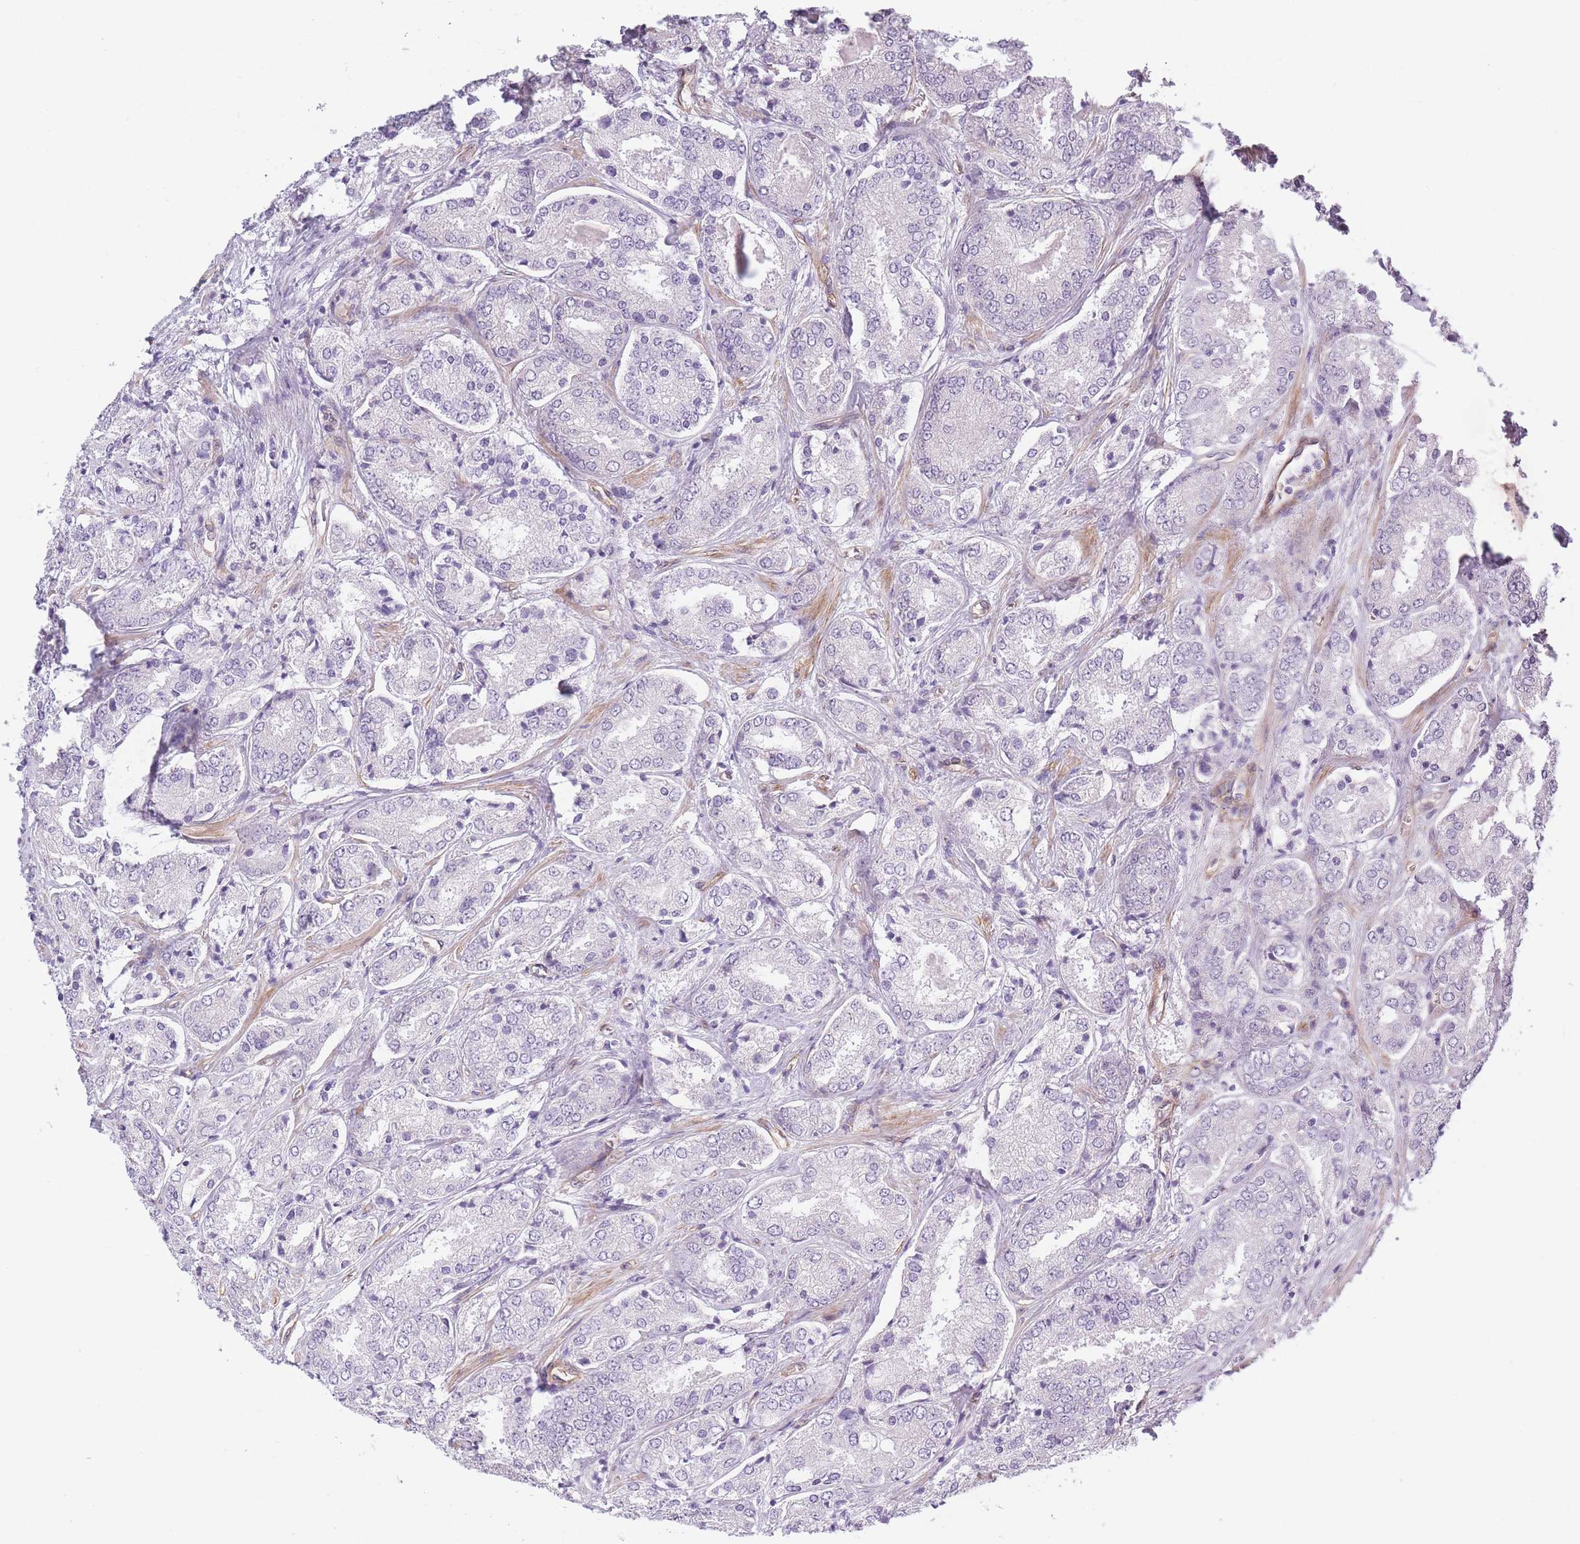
{"staining": {"intensity": "negative", "quantity": "none", "location": "none"}, "tissue": "prostate cancer", "cell_type": "Tumor cells", "image_type": "cancer", "snomed": [{"axis": "morphology", "description": "Adenocarcinoma, High grade"}, {"axis": "topography", "description": "Prostate"}], "caption": "Immunohistochemistry (IHC) photomicrograph of human prostate adenocarcinoma (high-grade) stained for a protein (brown), which reveals no expression in tumor cells. (DAB immunohistochemistry with hematoxylin counter stain).", "gene": "OR6B3", "patient": {"sex": "male", "age": 63}}